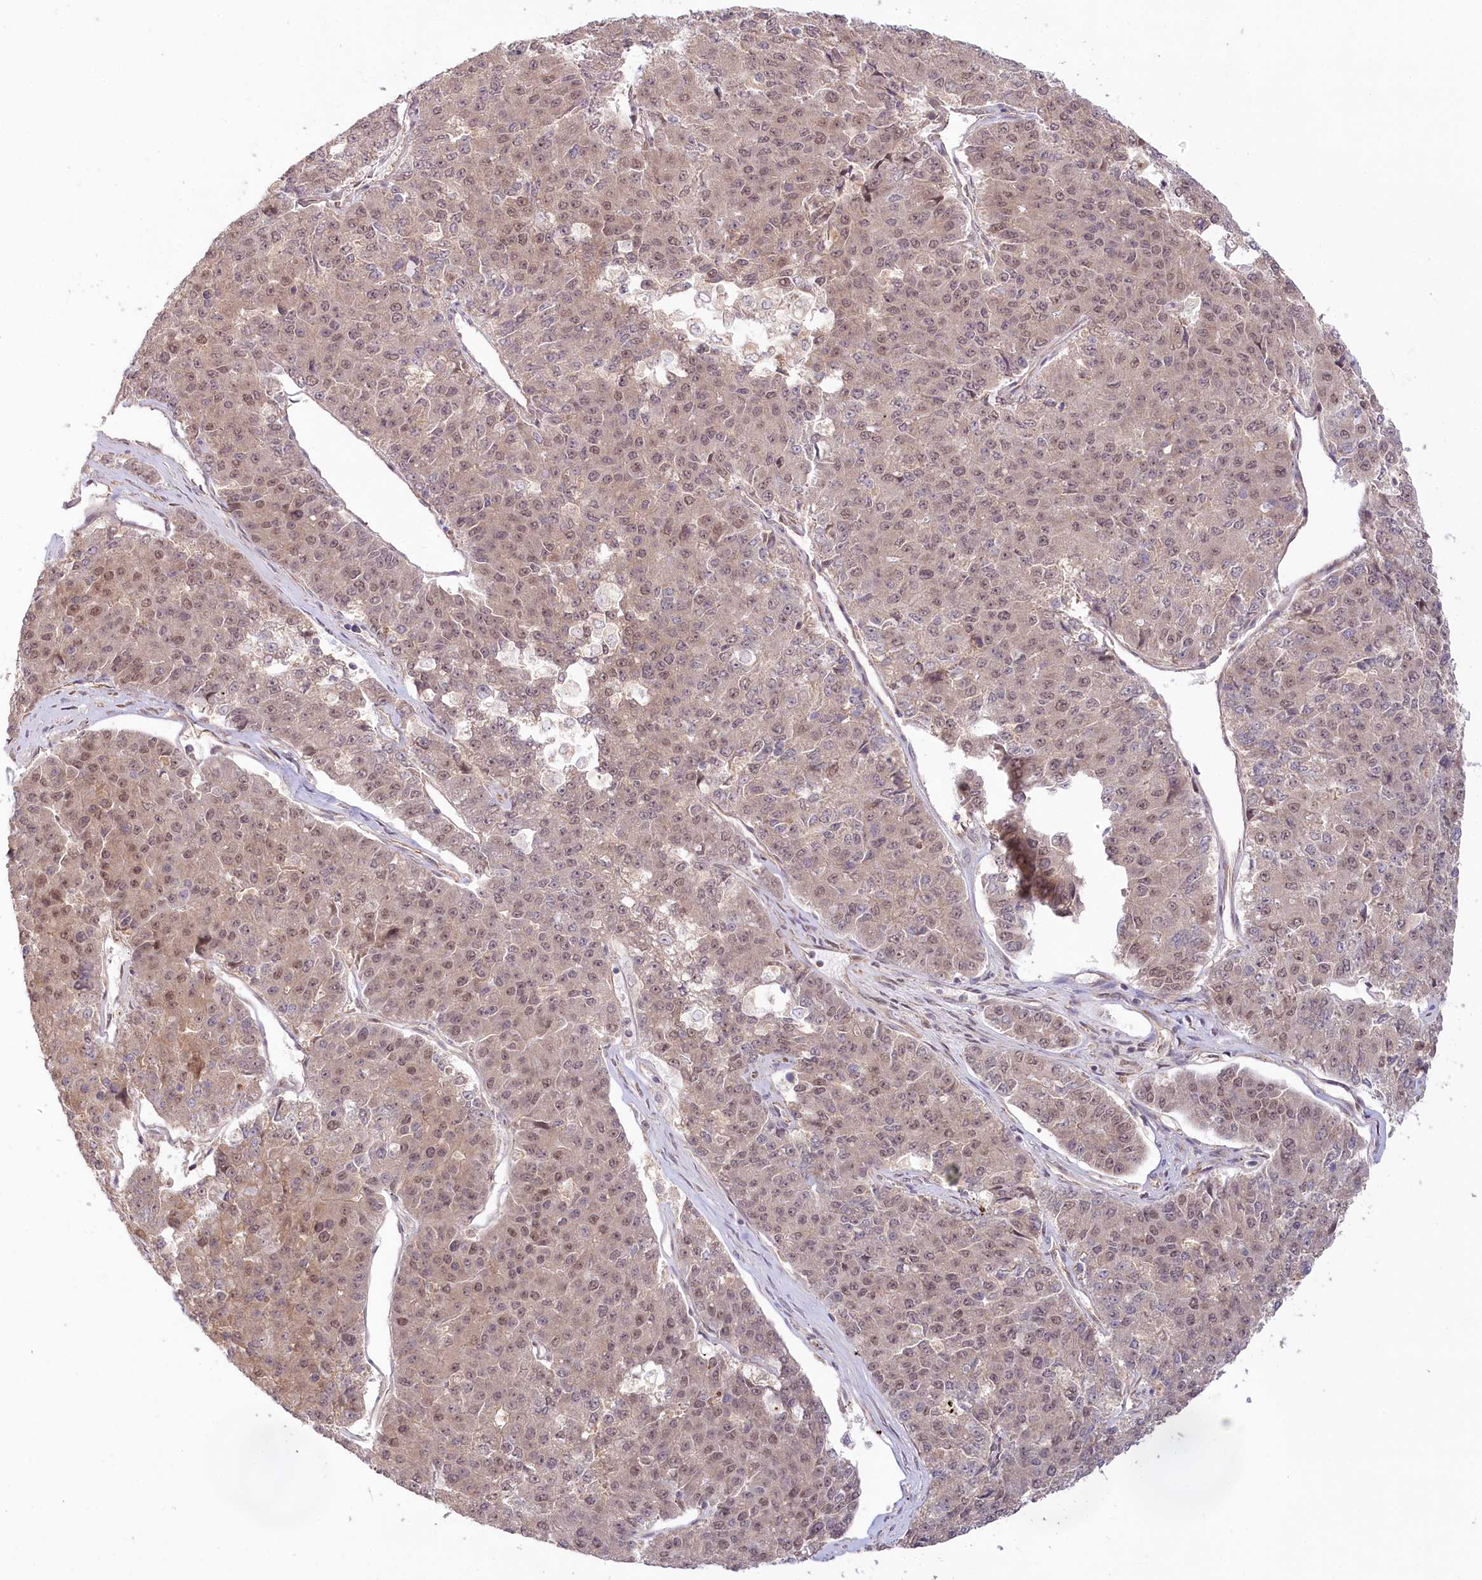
{"staining": {"intensity": "weak", "quantity": ">75%", "location": "cytoplasmic/membranous,nuclear"}, "tissue": "pancreatic cancer", "cell_type": "Tumor cells", "image_type": "cancer", "snomed": [{"axis": "morphology", "description": "Adenocarcinoma, NOS"}, {"axis": "topography", "description": "Pancreas"}], "caption": "A photomicrograph of human pancreatic adenocarcinoma stained for a protein displays weak cytoplasmic/membranous and nuclear brown staining in tumor cells.", "gene": "CEP70", "patient": {"sex": "male", "age": 50}}